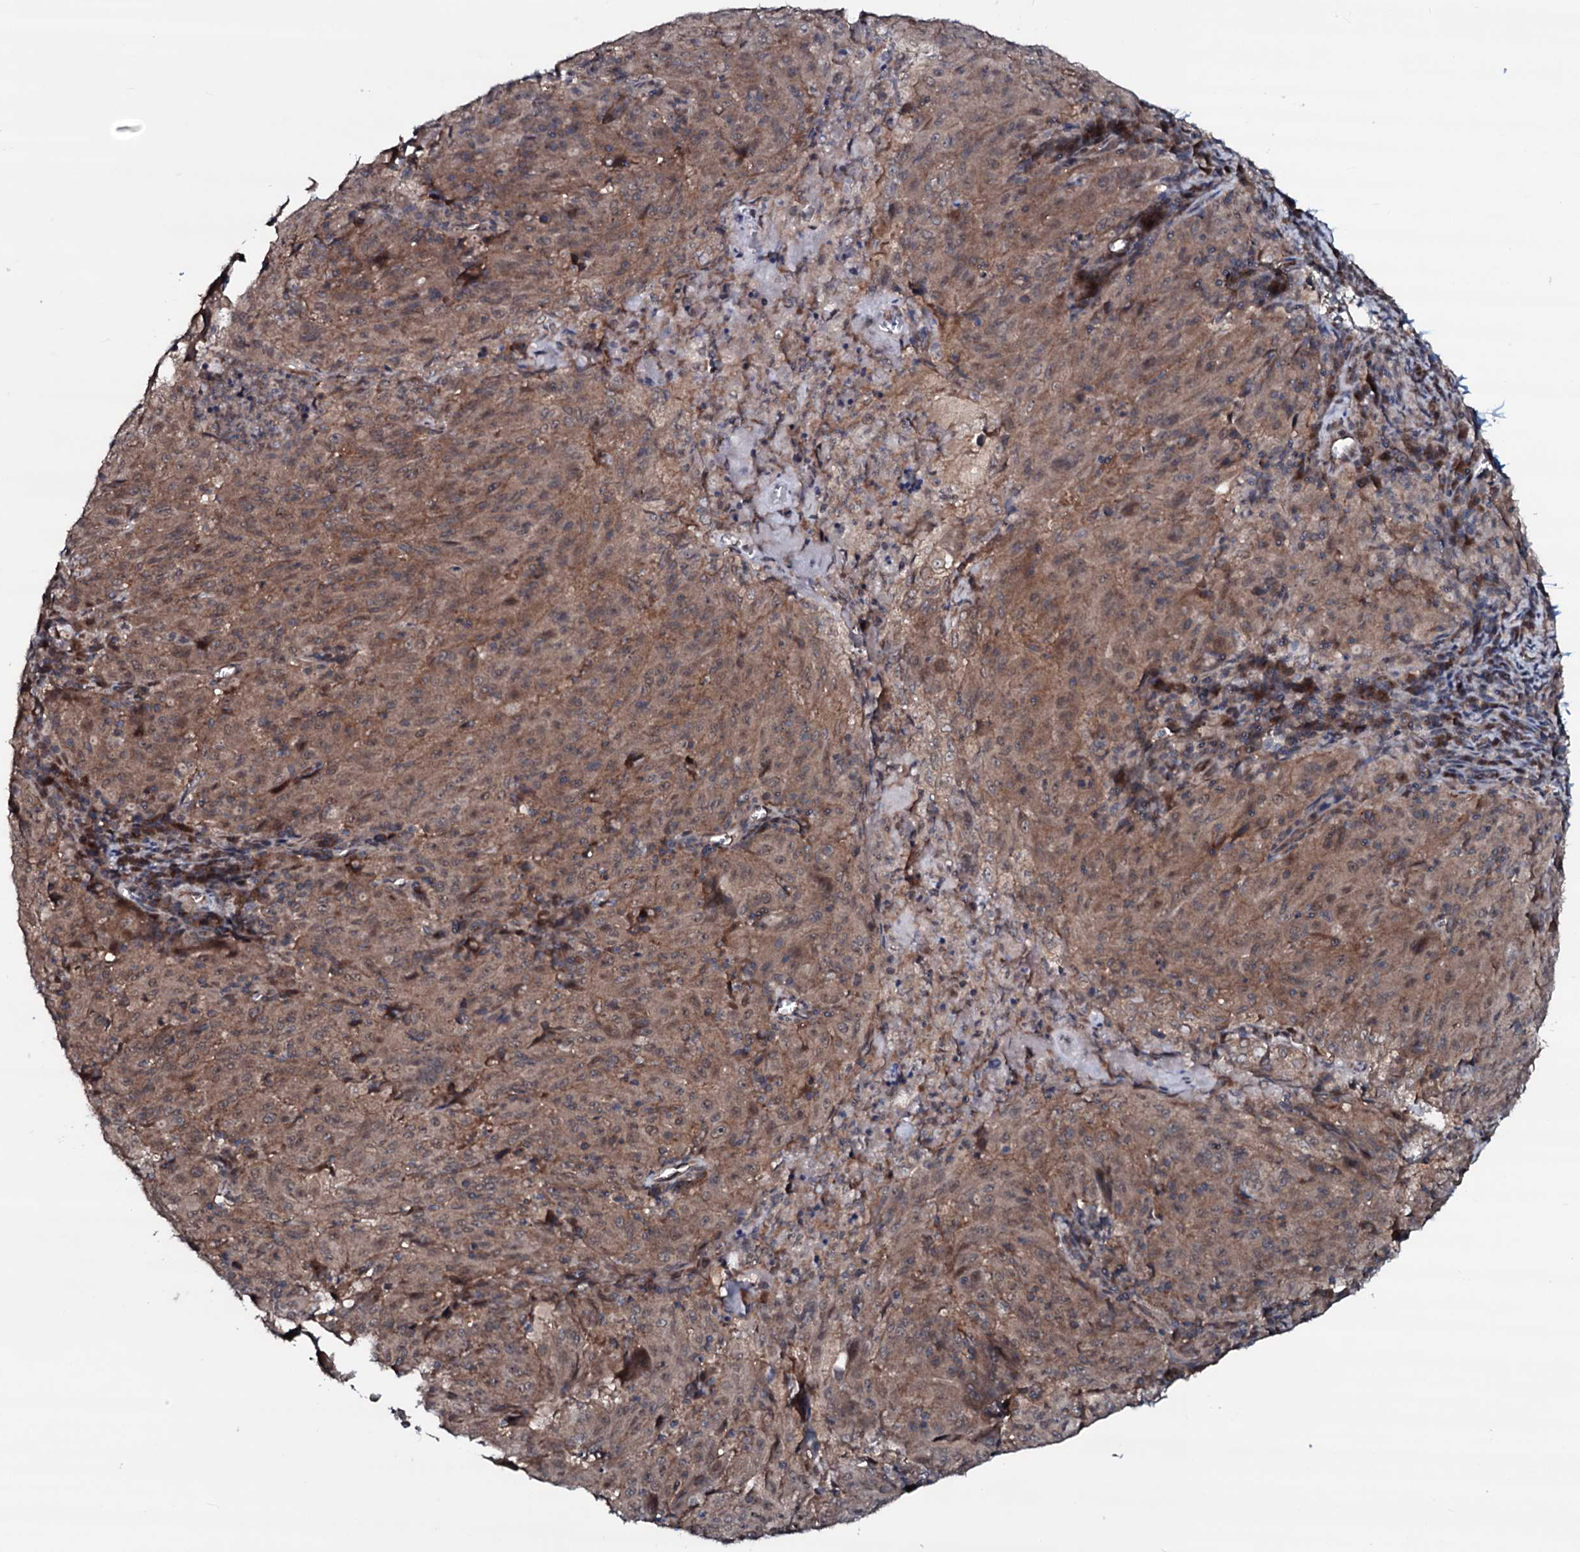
{"staining": {"intensity": "moderate", "quantity": ">75%", "location": "cytoplasmic/membranous"}, "tissue": "pancreatic cancer", "cell_type": "Tumor cells", "image_type": "cancer", "snomed": [{"axis": "morphology", "description": "Adenocarcinoma, NOS"}, {"axis": "topography", "description": "Pancreas"}], "caption": "Brown immunohistochemical staining in human pancreatic adenocarcinoma demonstrates moderate cytoplasmic/membranous staining in approximately >75% of tumor cells.", "gene": "OGFOD2", "patient": {"sex": "male", "age": 63}}